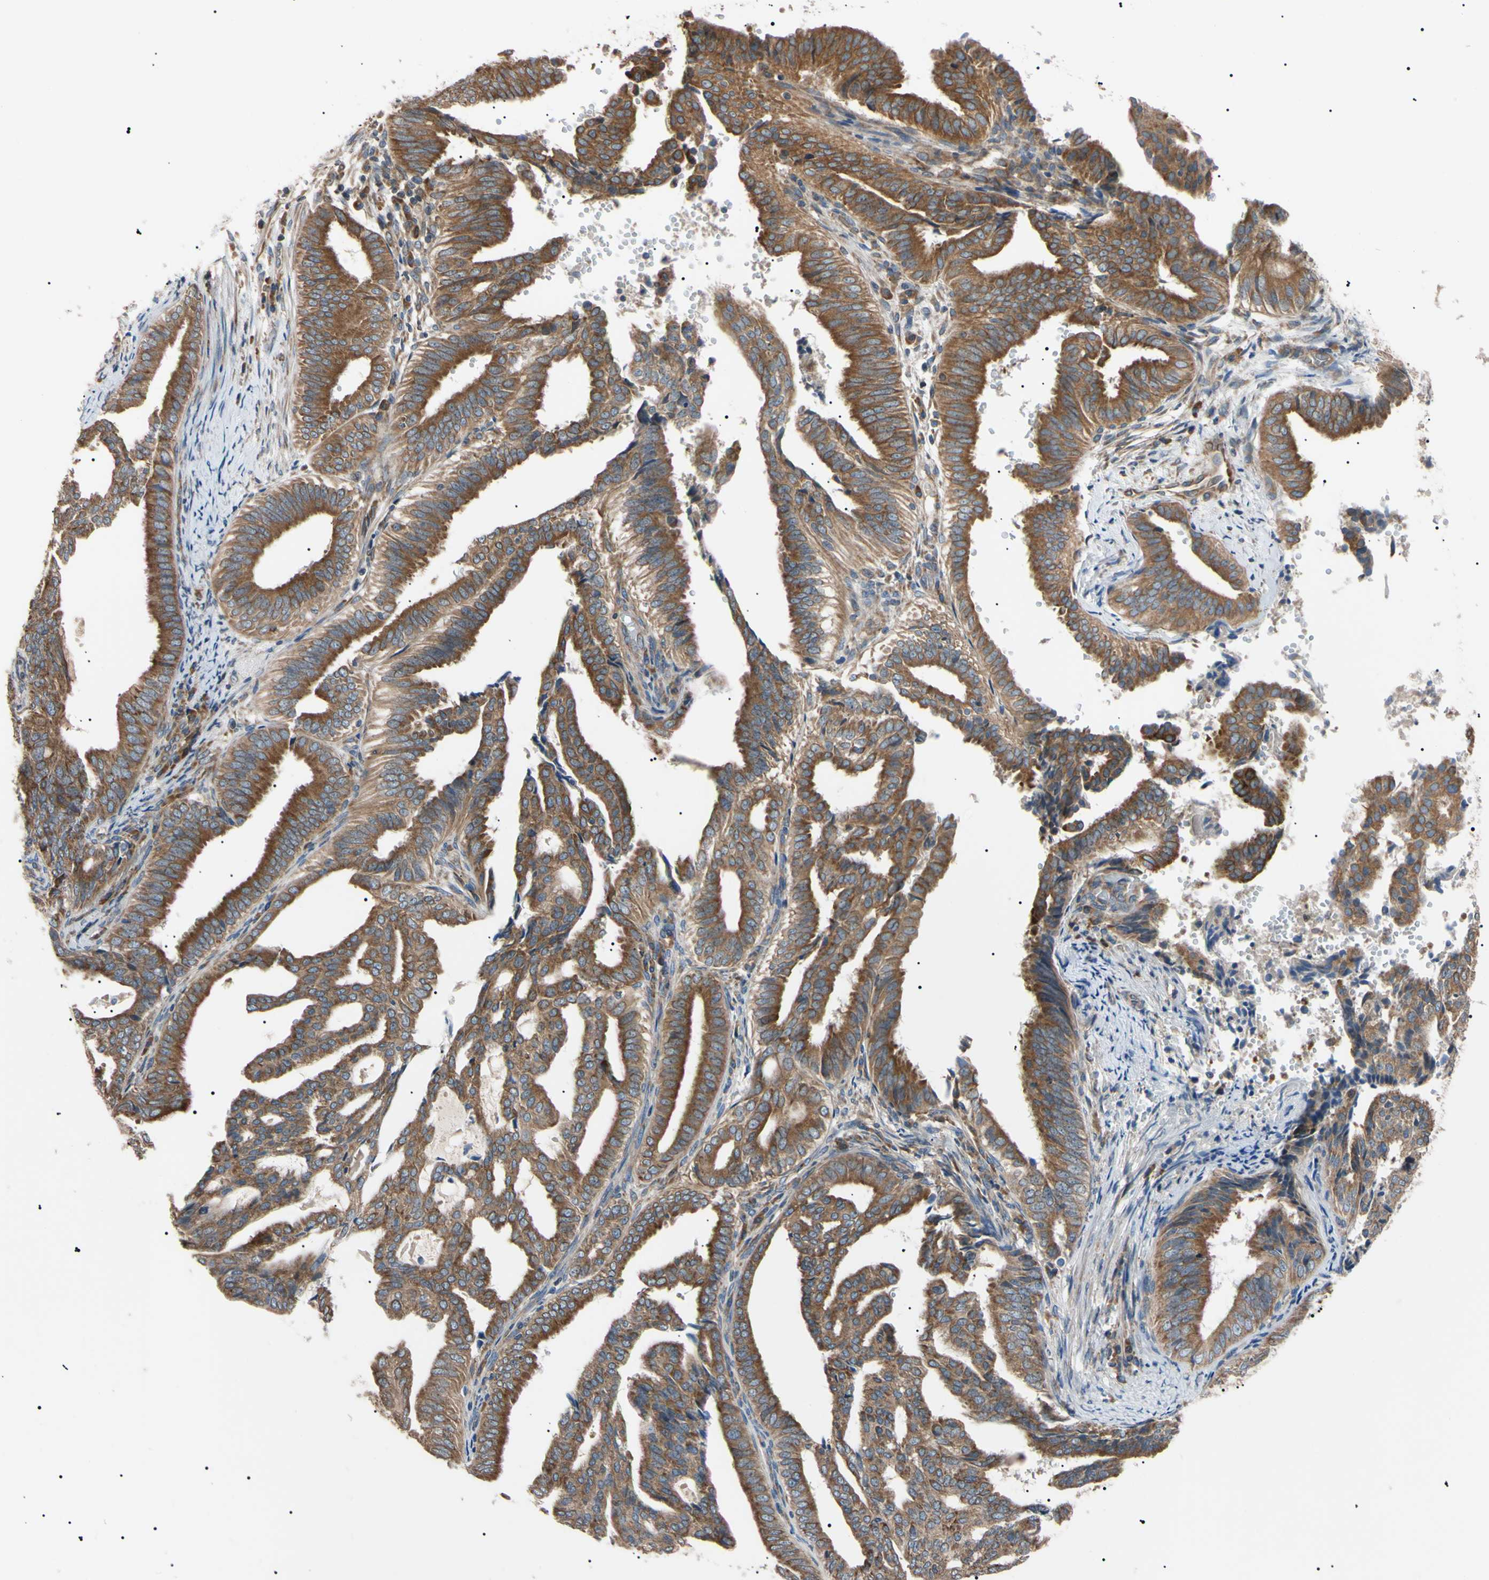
{"staining": {"intensity": "moderate", "quantity": ">75%", "location": "cytoplasmic/membranous"}, "tissue": "endometrial cancer", "cell_type": "Tumor cells", "image_type": "cancer", "snomed": [{"axis": "morphology", "description": "Adenocarcinoma, NOS"}, {"axis": "topography", "description": "Endometrium"}], "caption": "Immunohistochemistry micrograph of neoplastic tissue: human endometrial cancer (adenocarcinoma) stained using immunohistochemistry displays medium levels of moderate protein expression localized specifically in the cytoplasmic/membranous of tumor cells, appearing as a cytoplasmic/membranous brown color.", "gene": "VAPA", "patient": {"sex": "female", "age": 58}}